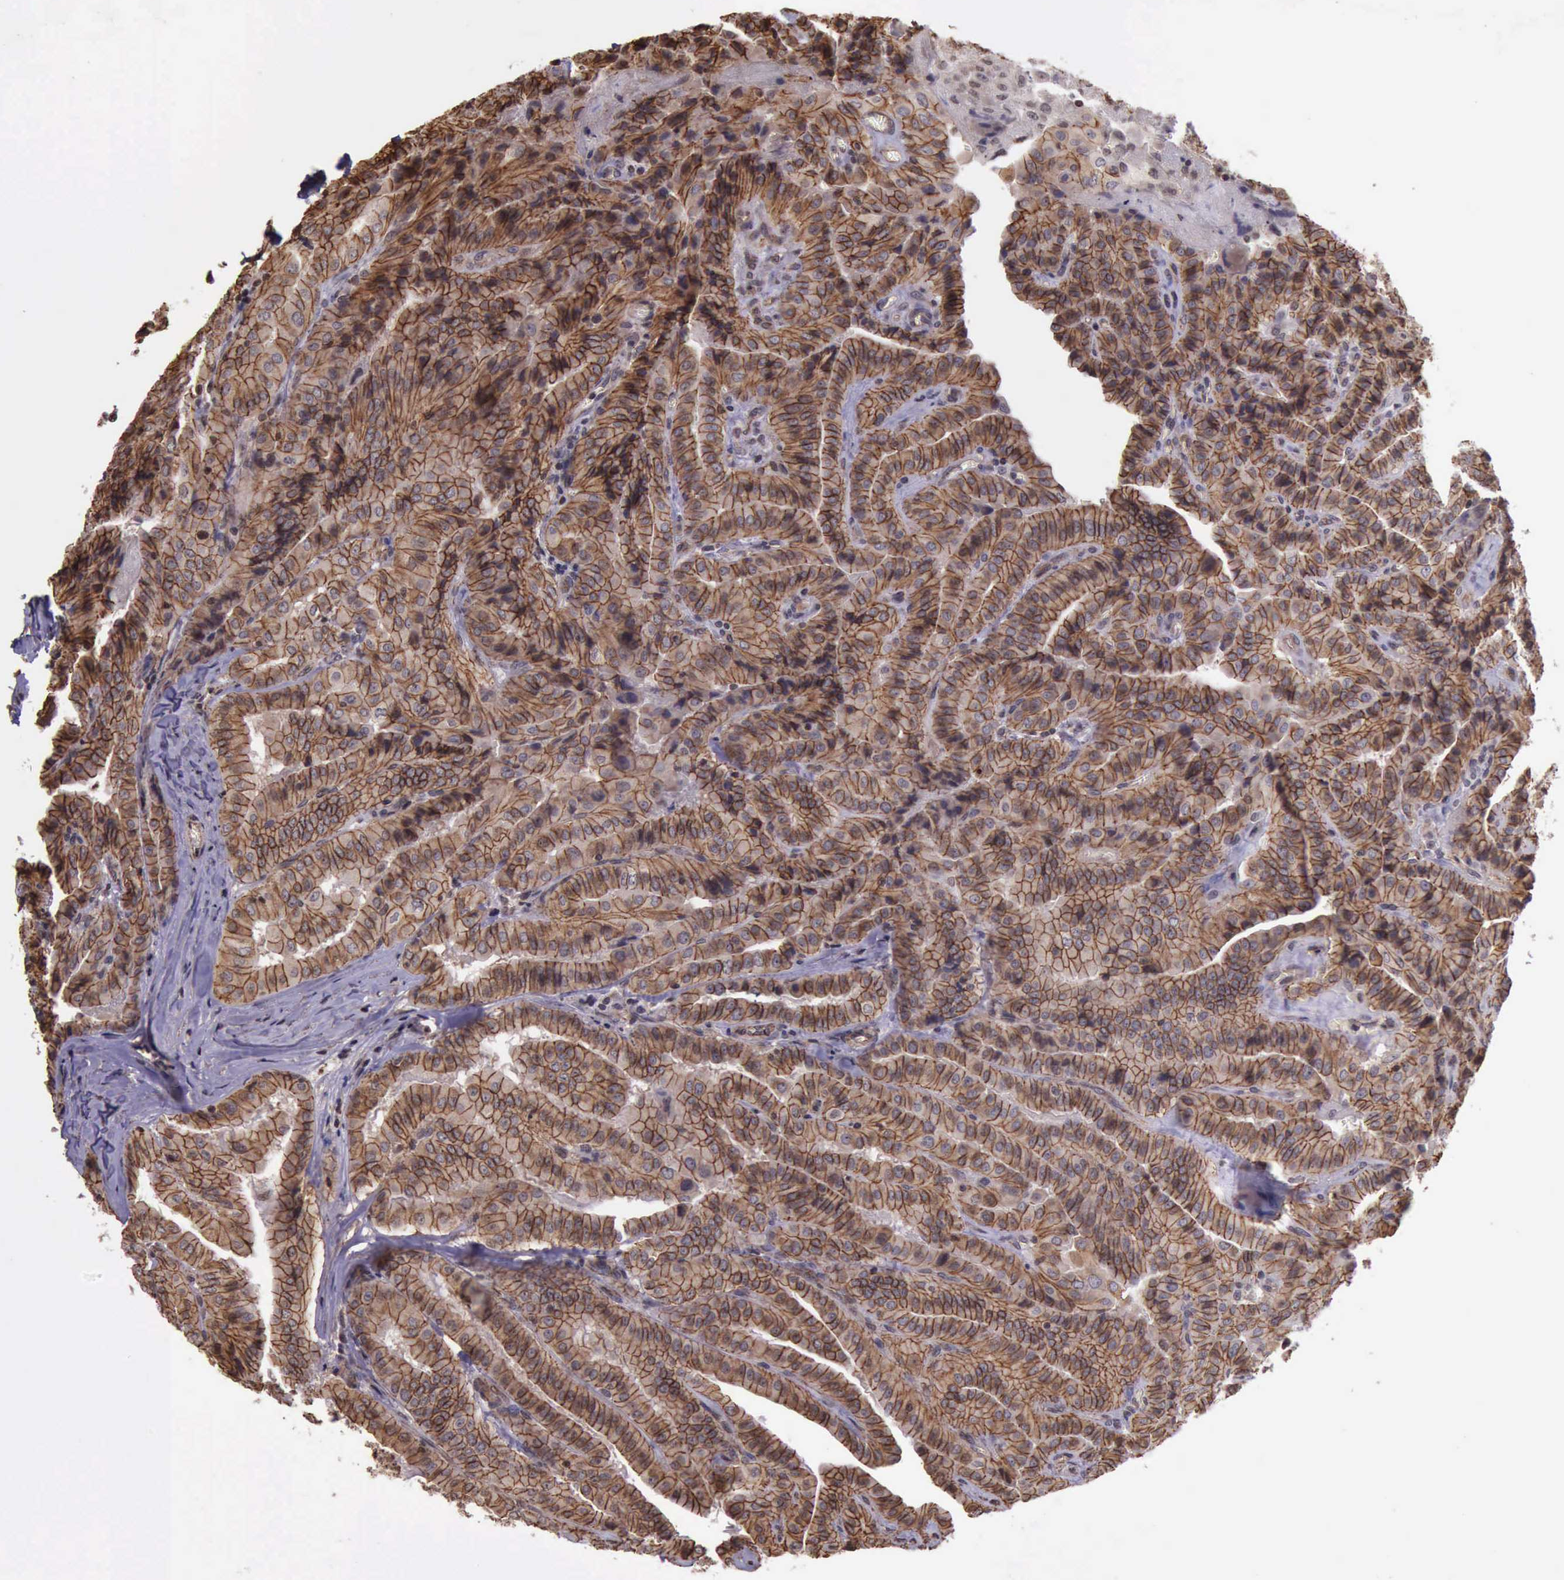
{"staining": {"intensity": "moderate", "quantity": ">75%", "location": "cytoplasmic/membranous"}, "tissue": "thyroid cancer", "cell_type": "Tumor cells", "image_type": "cancer", "snomed": [{"axis": "morphology", "description": "Papillary adenocarcinoma, NOS"}, {"axis": "topography", "description": "Thyroid gland"}], "caption": "Human papillary adenocarcinoma (thyroid) stained with a protein marker exhibits moderate staining in tumor cells.", "gene": "CTNNB1", "patient": {"sex": "female", "age": 71}}